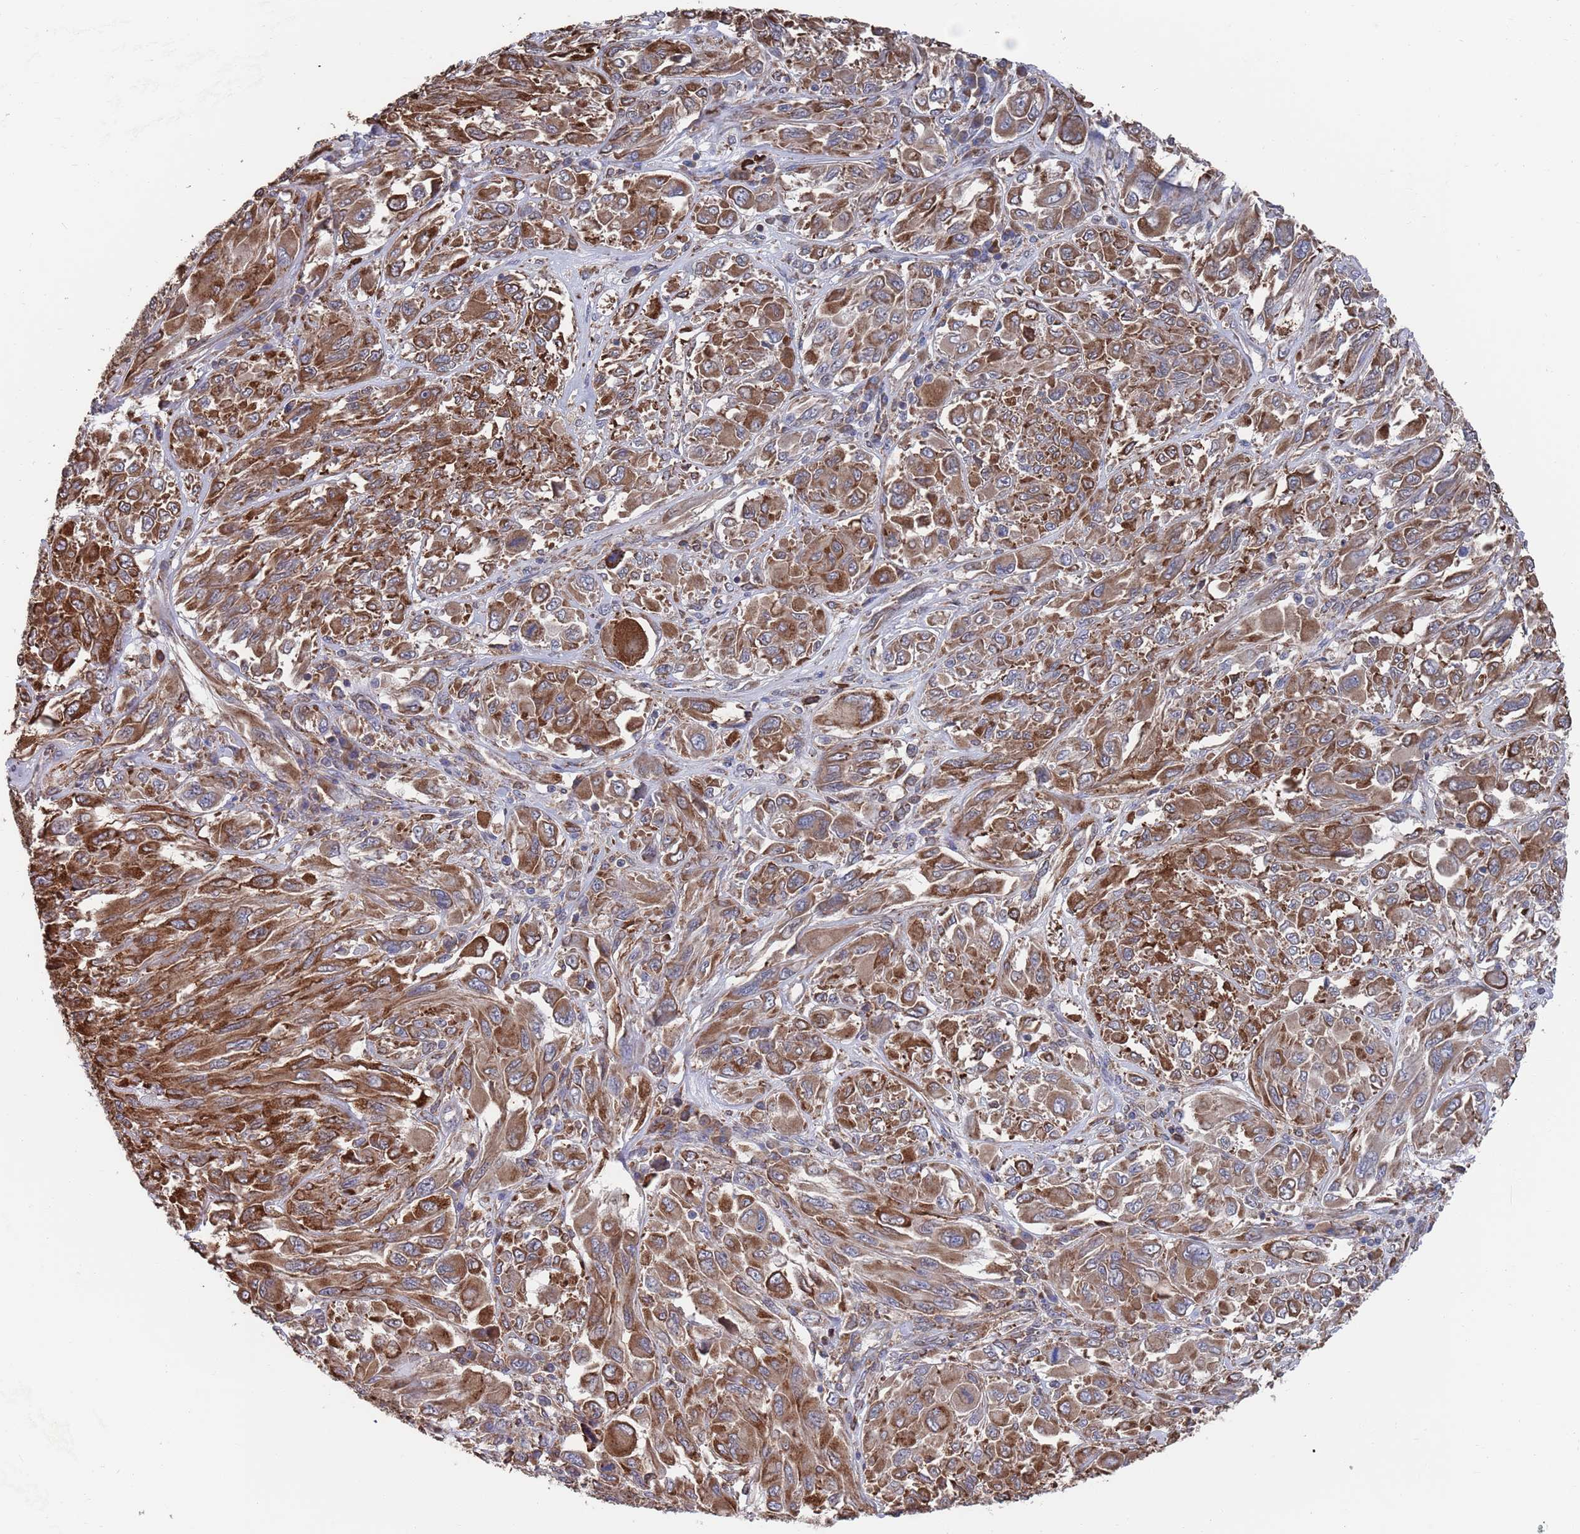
{"staining": {"intensity": "moderate", "quantity": ">75%", "location": "cytoplasmic/membranous"}, "tissue": "melanoma", "cell_type": "Tumor cells", "image_type": "cancer", "snomed": [{"axis": "morphology", "description": "Malignant melanoma, NOS"}, {"axis": "topography", "description": "Skin"}], "caption": "Tumor cells display medium levels of moderate cytoplasmic/membranous staining in approximately >75% of cells in malignant melanoma.", "gene": "GID8", "patient": {"sex": "female", "age": 91}}